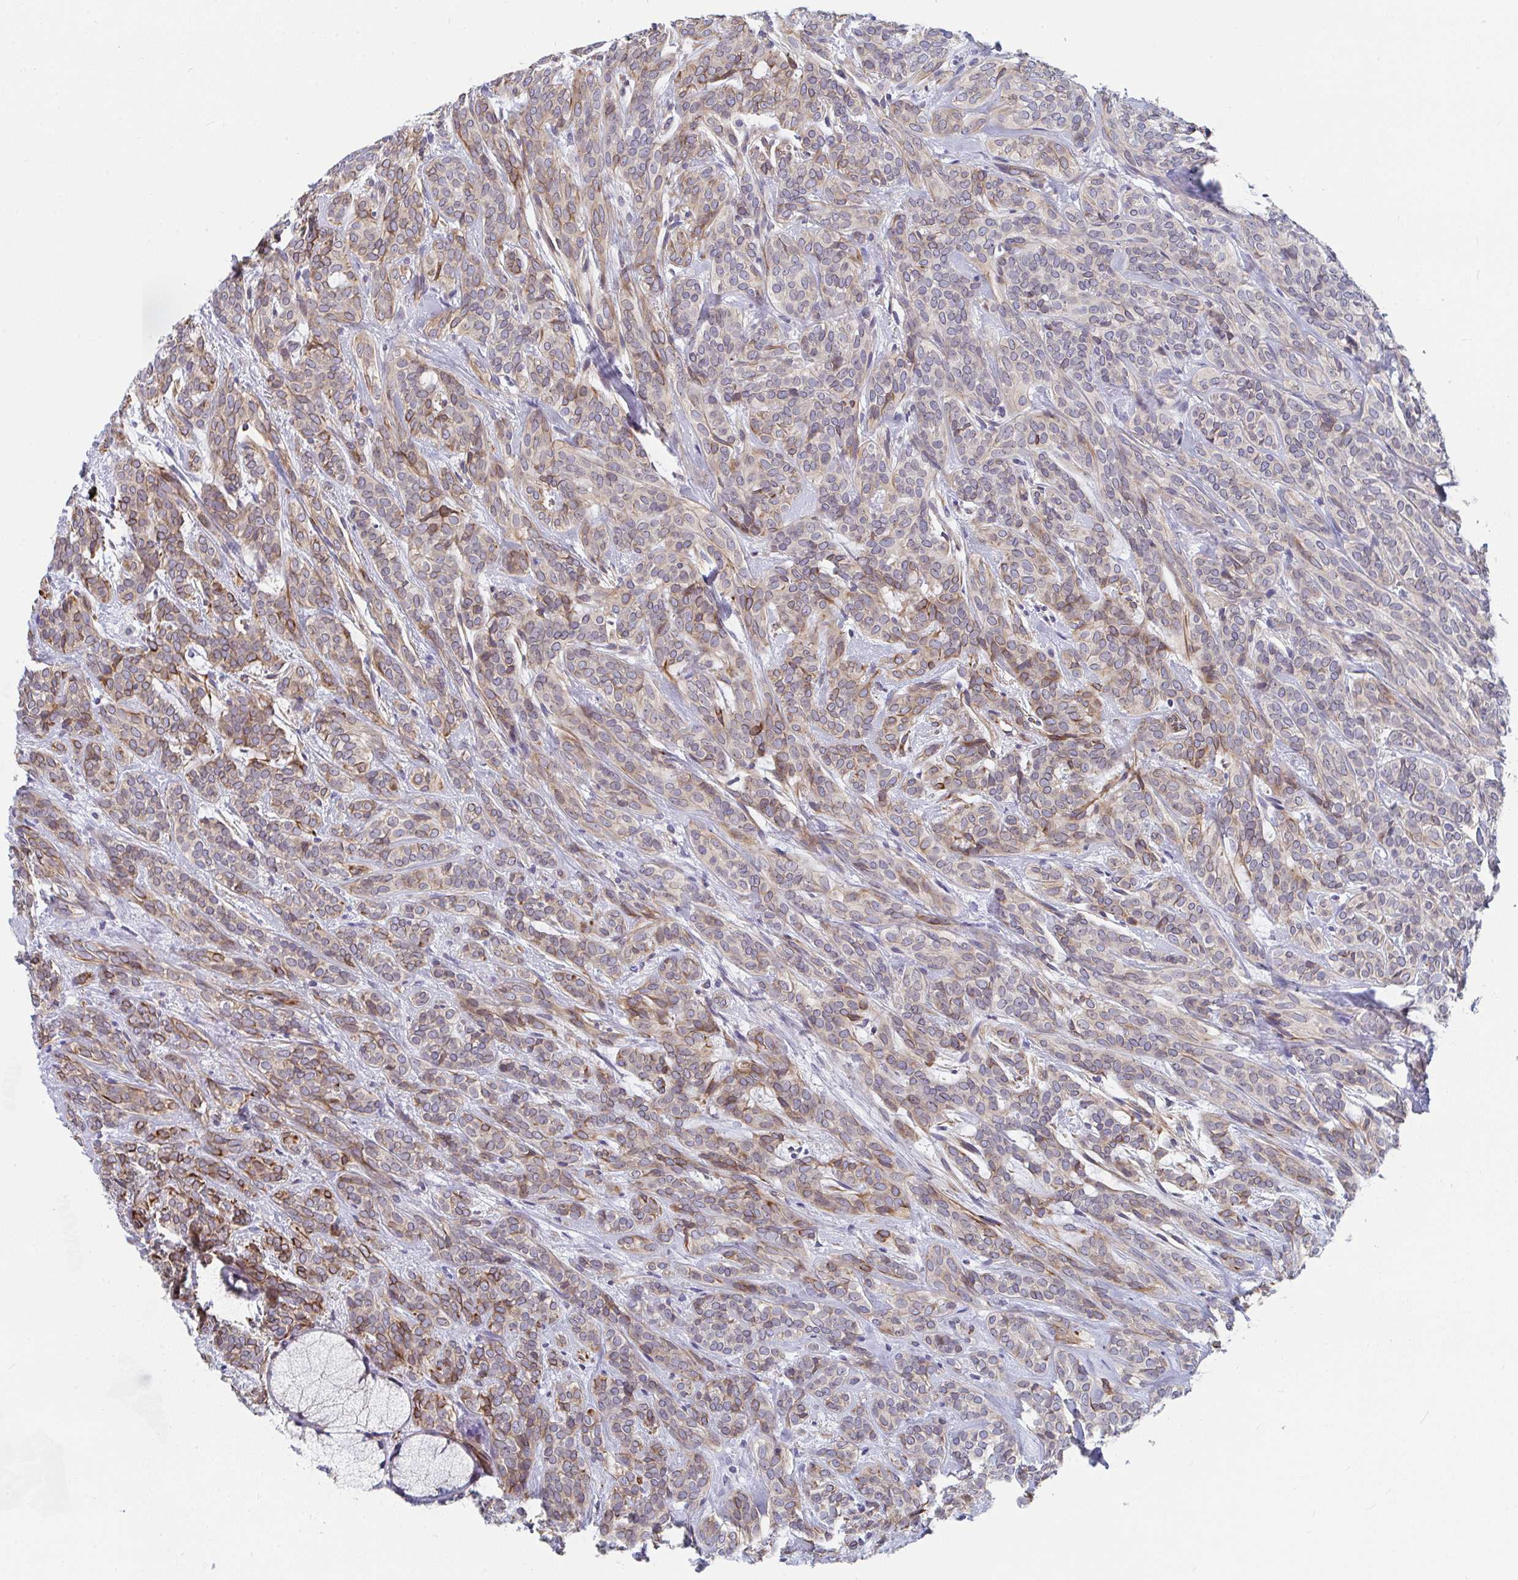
{"staining": {"intensity": "moderate", "quantity": "<25%", "location": "cytoplasmic/membranous"}, "tissue": "head and neck cancer", "cell_type": "Tumor cells", "image_type": "cancer", "snomed": [{"axis": "morphology", "description": "Adenocarcinoma, NOS"}, {"axis": "topography", "description": "Head-Neck"}], "caption": "A low amount of moderate cytoplasmic/membranous positivity is seen in about <25% of tumor cells in head and neck cancer (adenocarcinoma) tissue.", "gene": "EIF1AD", "patient": {"sex": "female", "age": 57}}